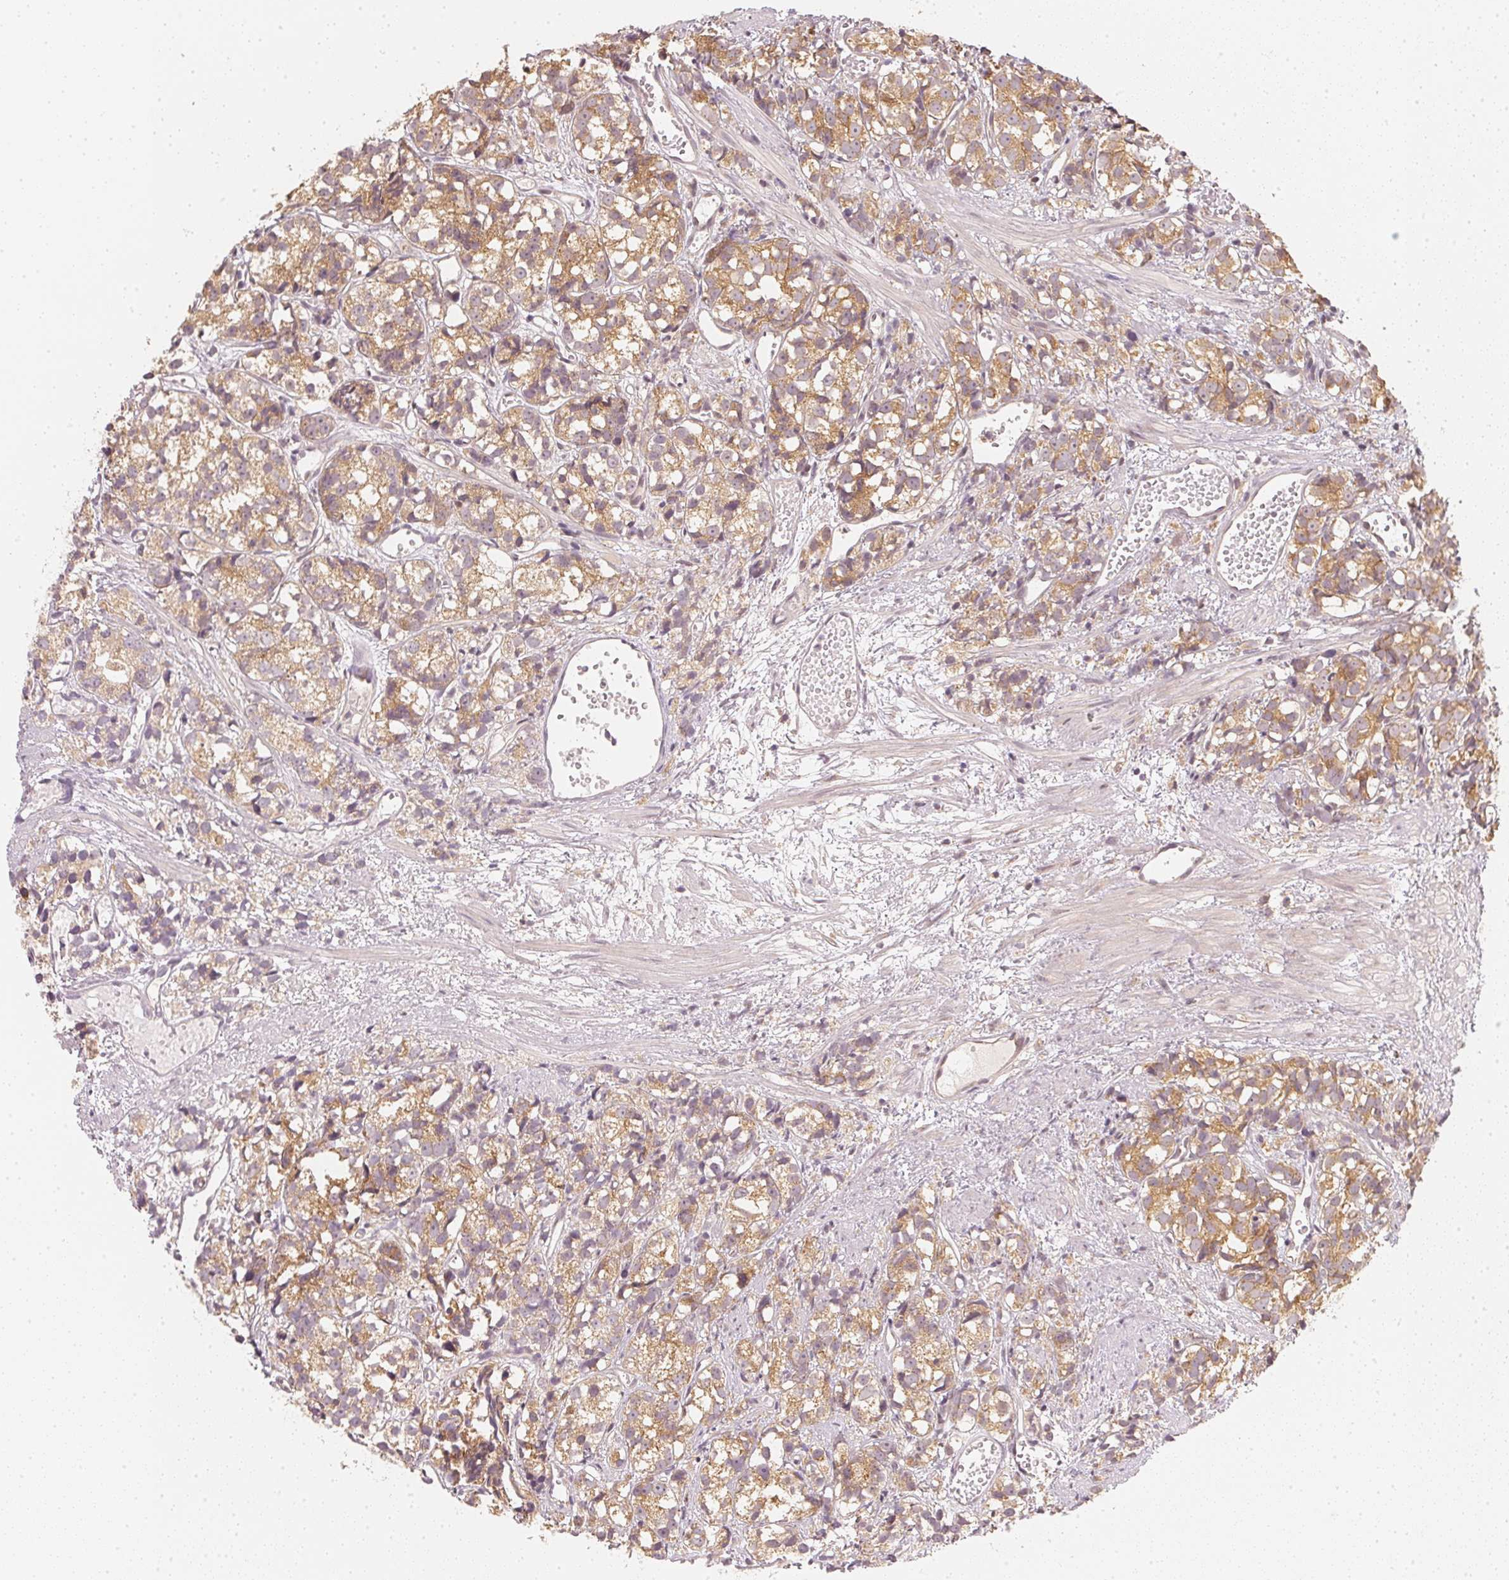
{"staining": {"intensity": "moderate", "quantity": ">75%", "location": "cytoplasmic/membranous"}, "tissue": "prostate cancer", "cell_type": "Tumor cells", "image_type": "cancer", "snomed": [{"axis": "morphology", "description": "Adenocarcinoma, High grade"}, {"axis": "topography", "description": "Prostate"}], "caption": "Adenocarcinoma (high-grade) (prostate) stained for a protein (brown) demonstrates moderate cytoplasmic/membranous positive expression in approximately >75% of tumor cells.", "gene": "WDR54", "patient": {"sex": "male", "age": 77}}